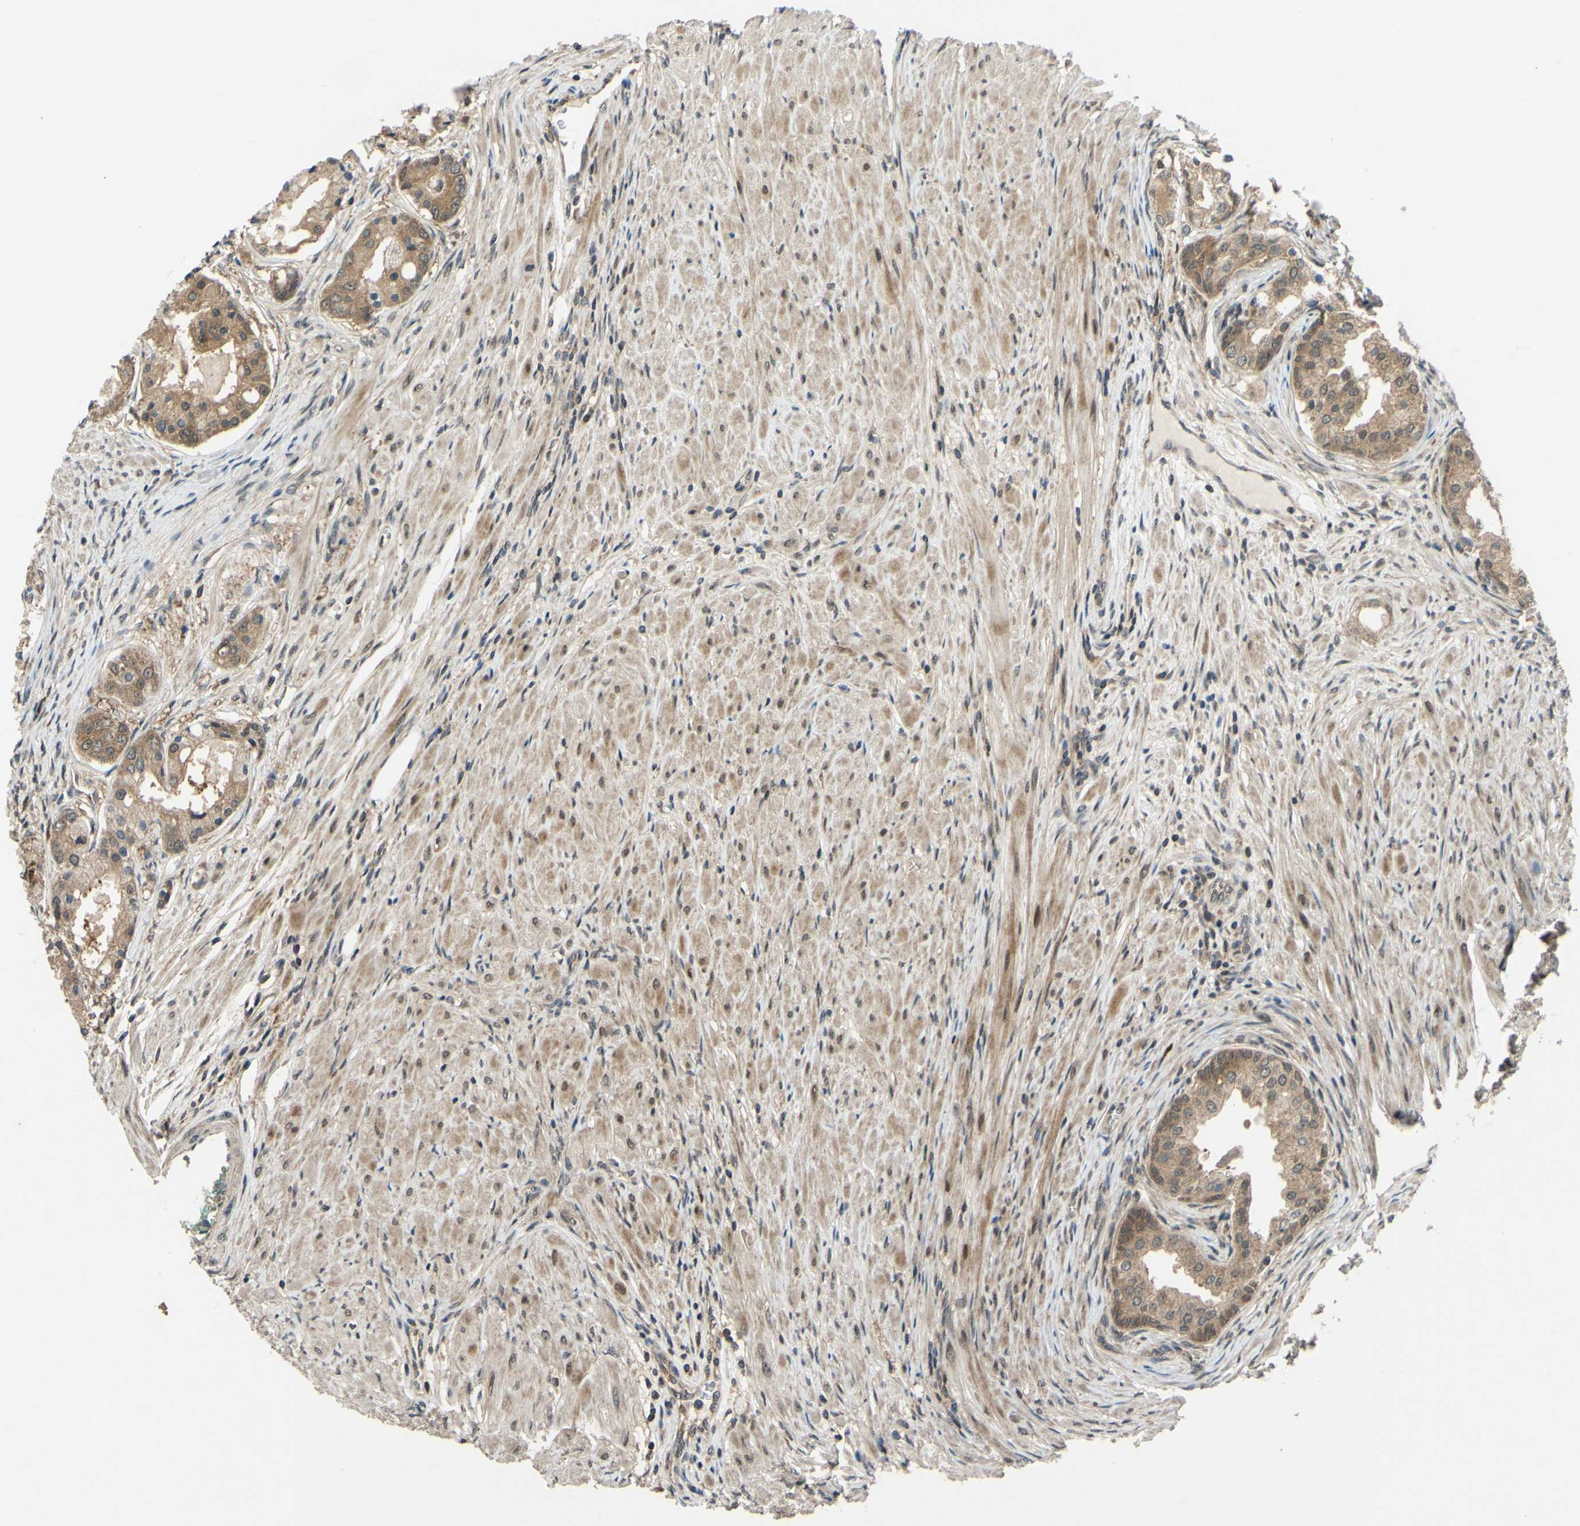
{"staining": {"intensity": "weak", "quantity": ">75%", "location": "cytoplasmic/membranous"}, "tissue": "prostate cancer", "cell_type": "Tumor cells", "image_type": "cancer", "snomed": [{"axis": "morphology", "description": "Adenocarcinoma, High grade"}, {"axis": "topography", "description": "Prostate"}], "caption": "Immunohistochemistry (IHC) (DAB) staining of prostate cancer (high-grade adenocarcinoma) displays weak cytoplasmic/membranous protein positivity in about >75% of tumor cells.", "gene": "ABCC8", "patient": {"sex": "male", "age": 59}}